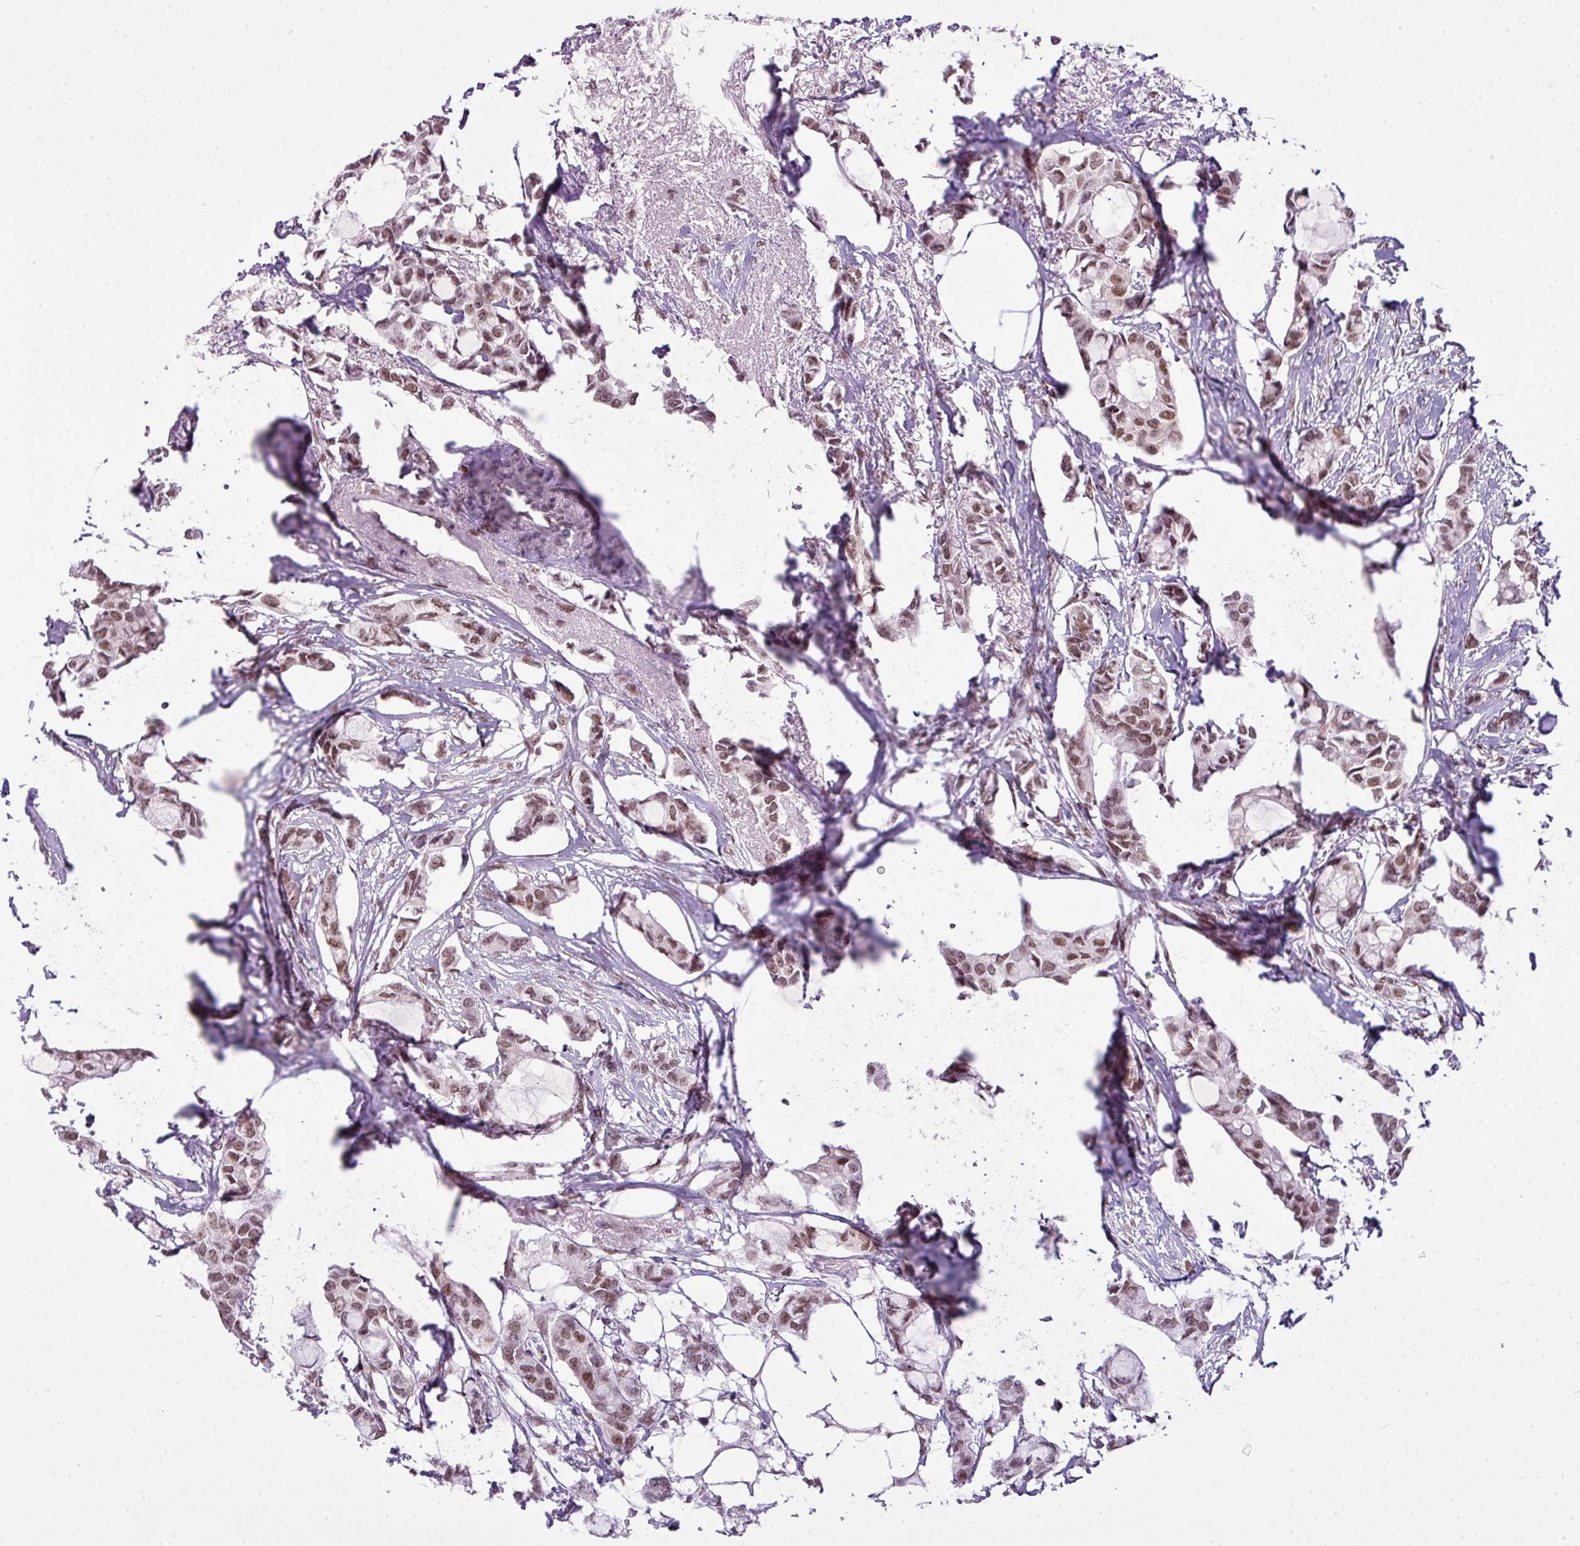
{"staining": {"intensity": "moderate", "quantity": ">75%", "location": "nuclear"}, "tissue": "breast cancer", "cell_type": "Tumor cells", "image_type": "cancer", "snomed": [{"axis": "morphology", "description": "Duct carcinoma"}, {"axis": "topography", "description": "Breast"}], "caption": "Breast cancer (intraductal carcinoma) stained for a protein (brown) displays moderate nuclear positive staining in about >75% of tumor cells.", "gene": "ARL6IP4", "patient": {"sex": "female", "age": 73}}